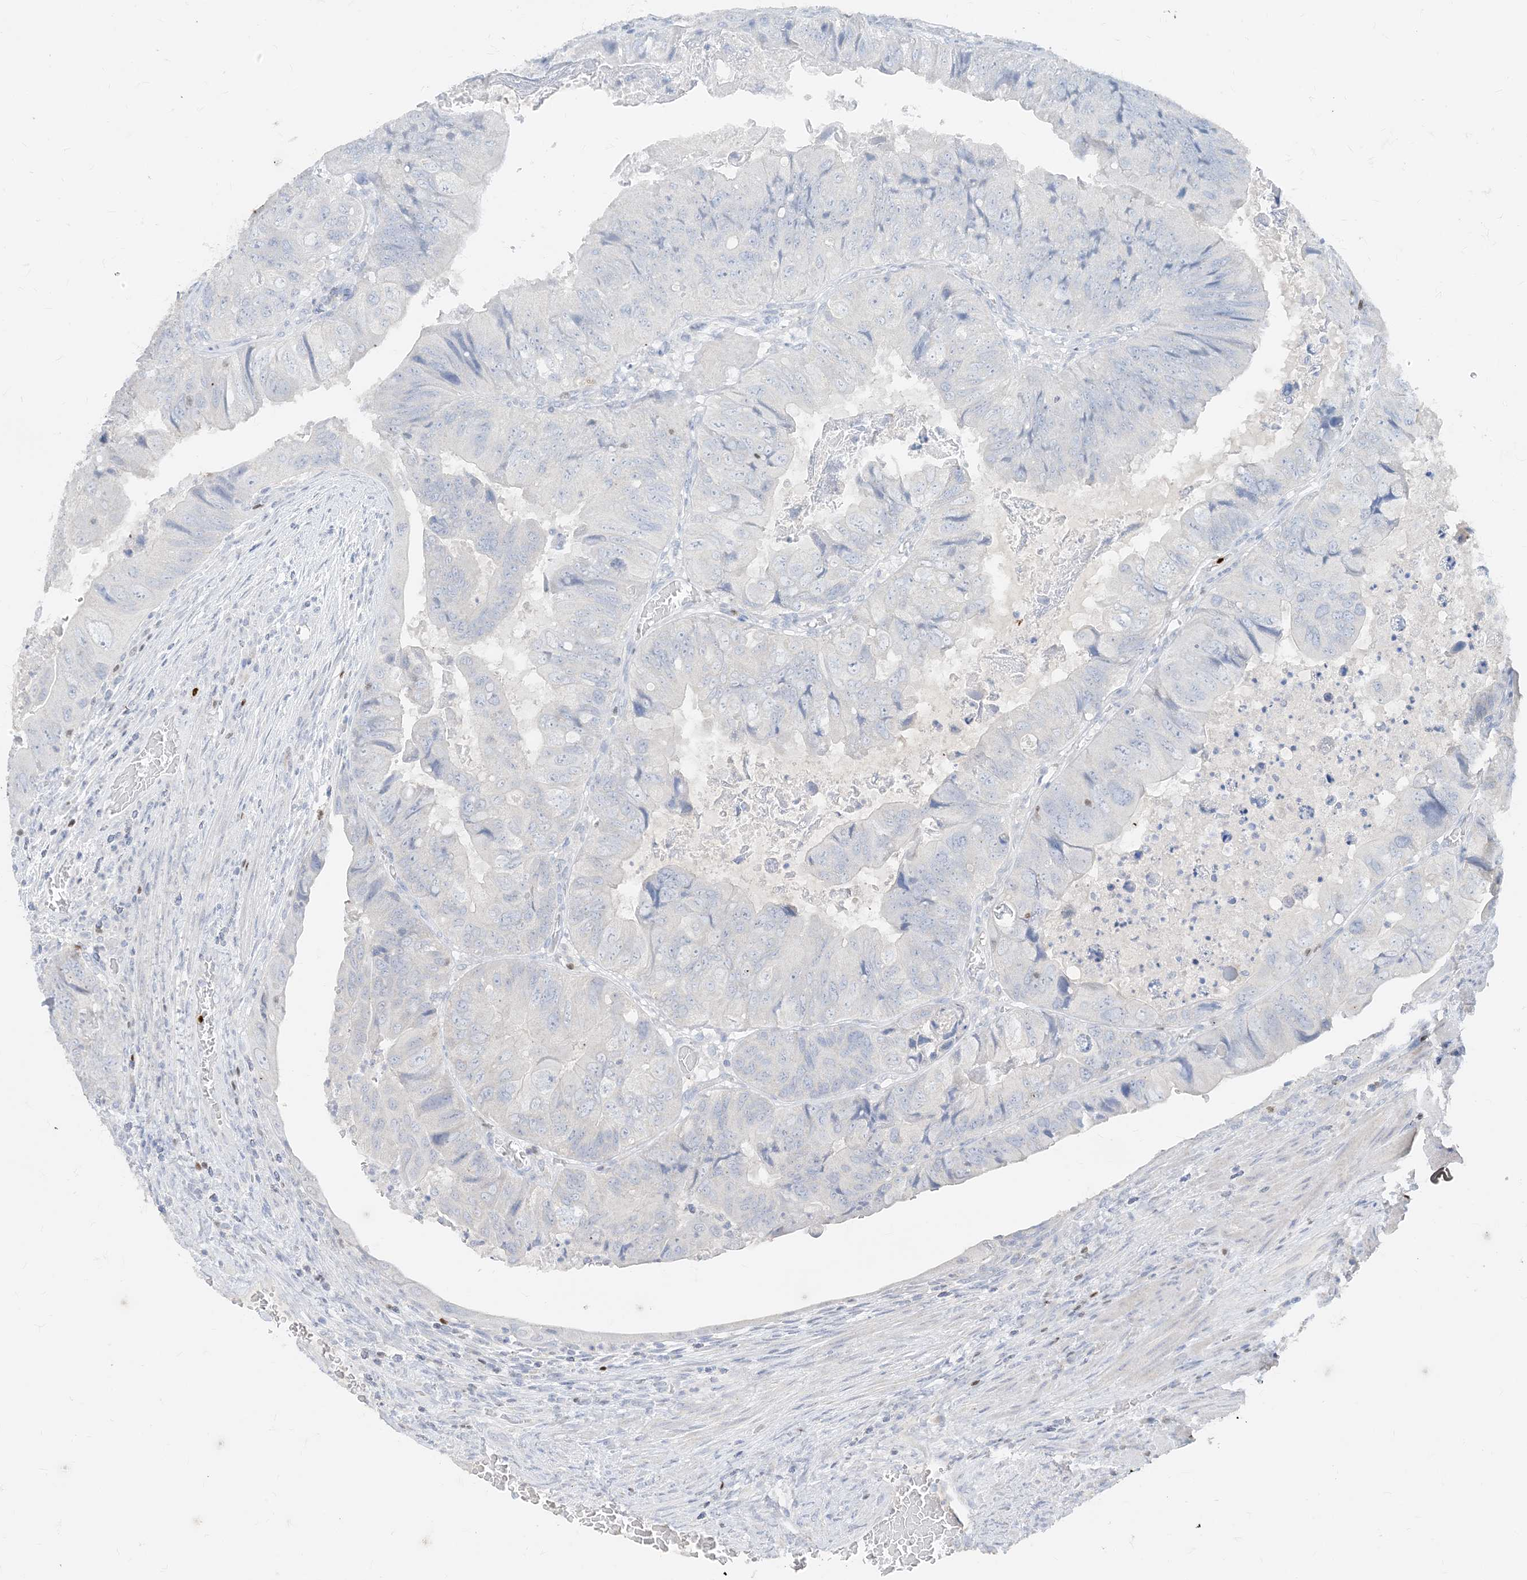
{"staining": {"intensity": "negative", "quantity": "none", "location": "none"}, "tissue": "colorectal cancer", "cell_type": "Tumor cells", "image_type": "cancer", "snomed": [{"axis": "morphology", "description": "Adenocarcinoma, NOS"}, {"axis": "topography", "description": "Rectum"}], "caption": "Tumor cells are negative for protein expression in human colorectal cancer.", "gene": "TBX21", "patient": {"sex": "male", "age": 63}}